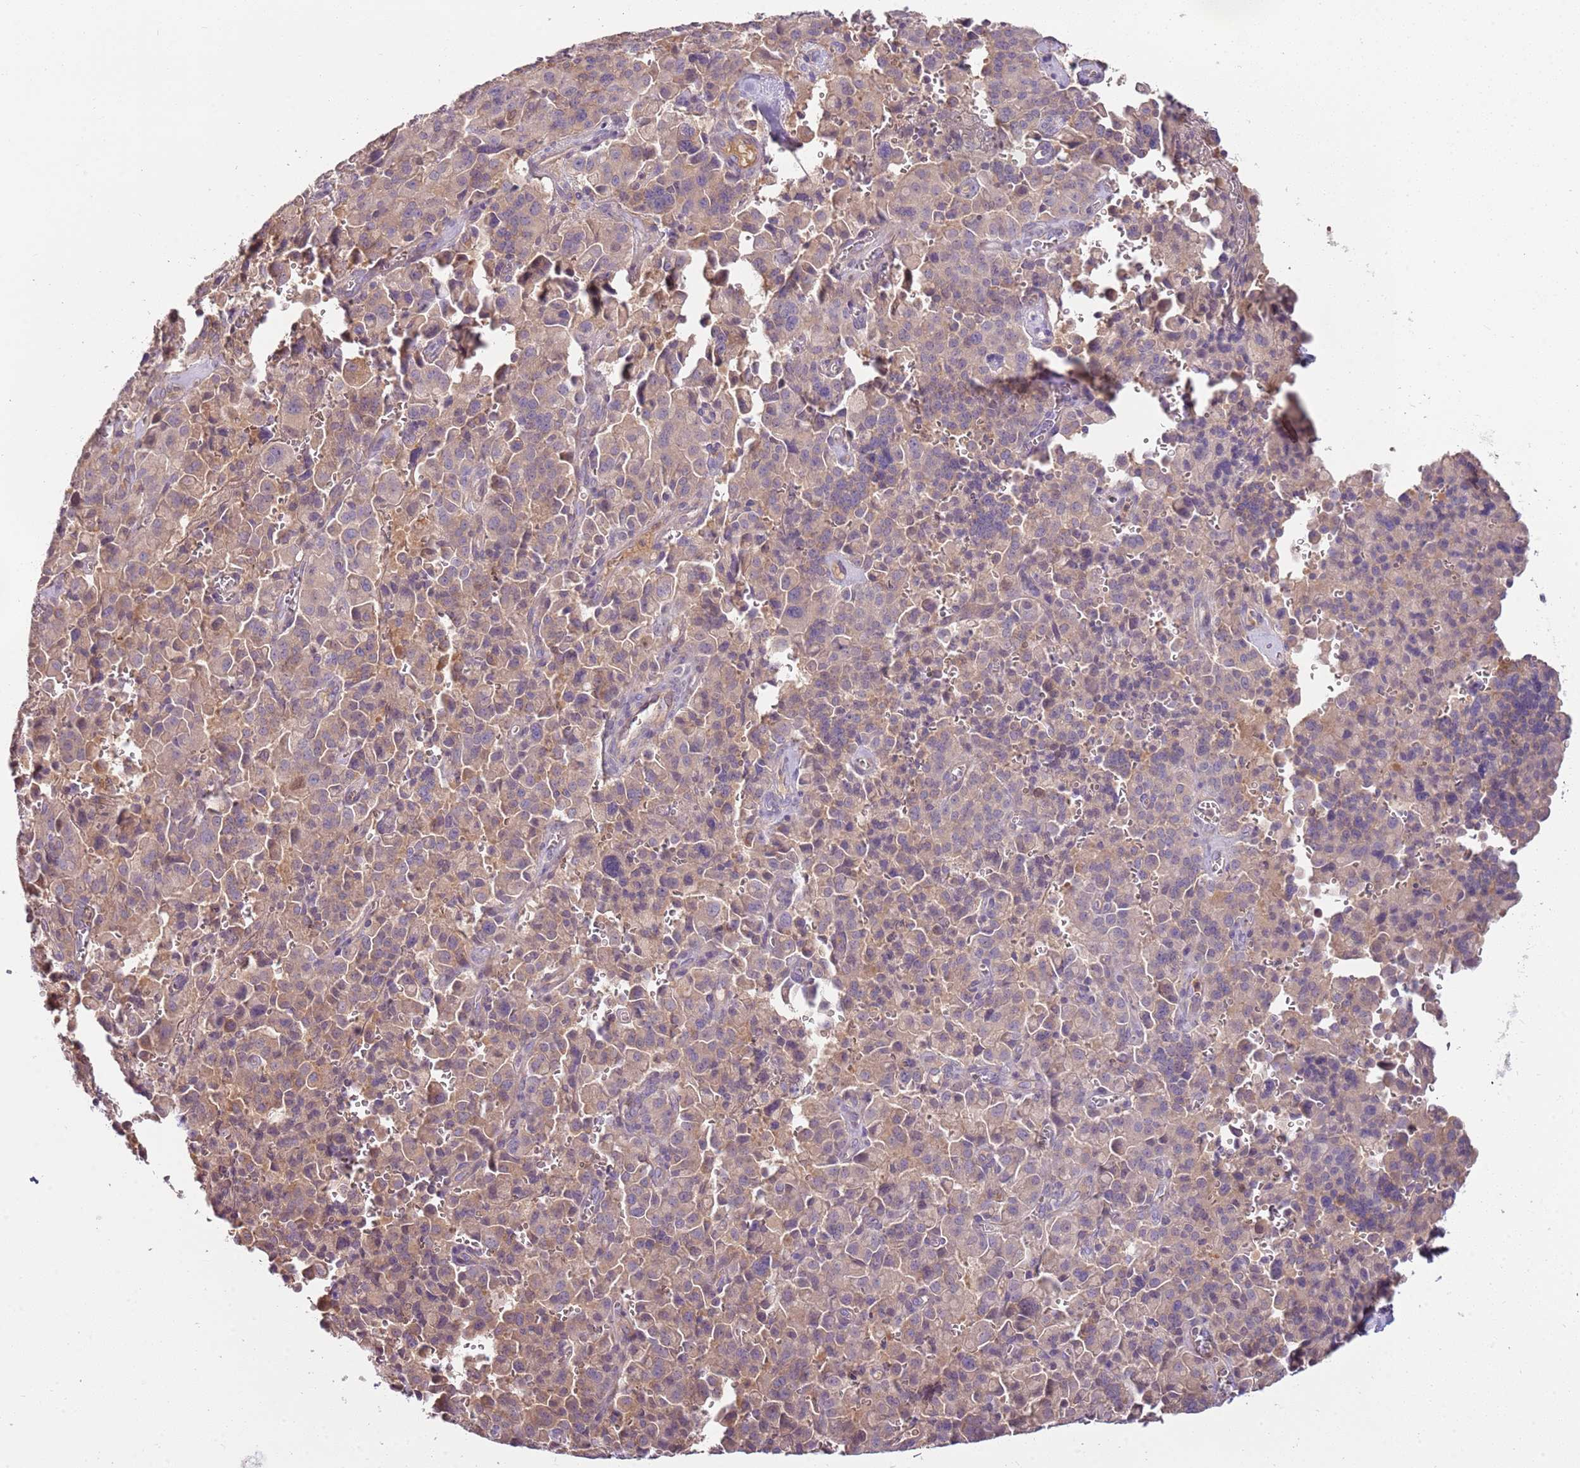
{"staining": {"intensity": "weak", "quantity": ">75%", "location": "cytoplasmic/membranous"}, "tissue": "pancreatic cancer", "cell_type": "Tumor cells", "image_type": "cancer", "snomed": [{"axis": "morphology", "description": "Adenocarcinoma, NOS"}, {"axis": "topography", "description": "Pancreas"}], "caption": "Immunohistochemical staining of pancreatic adenocarcinoma demonstrates low levels of weak cytoplasmic/membranous expression in about >75% of tumor cells. (DAB (3,3'-diaminobenzidine) IHC, brown staining for protein, blue staining for nuclei).", "gene": "ARHGAP5", "patient": {"sex": "male", "age": 65}}